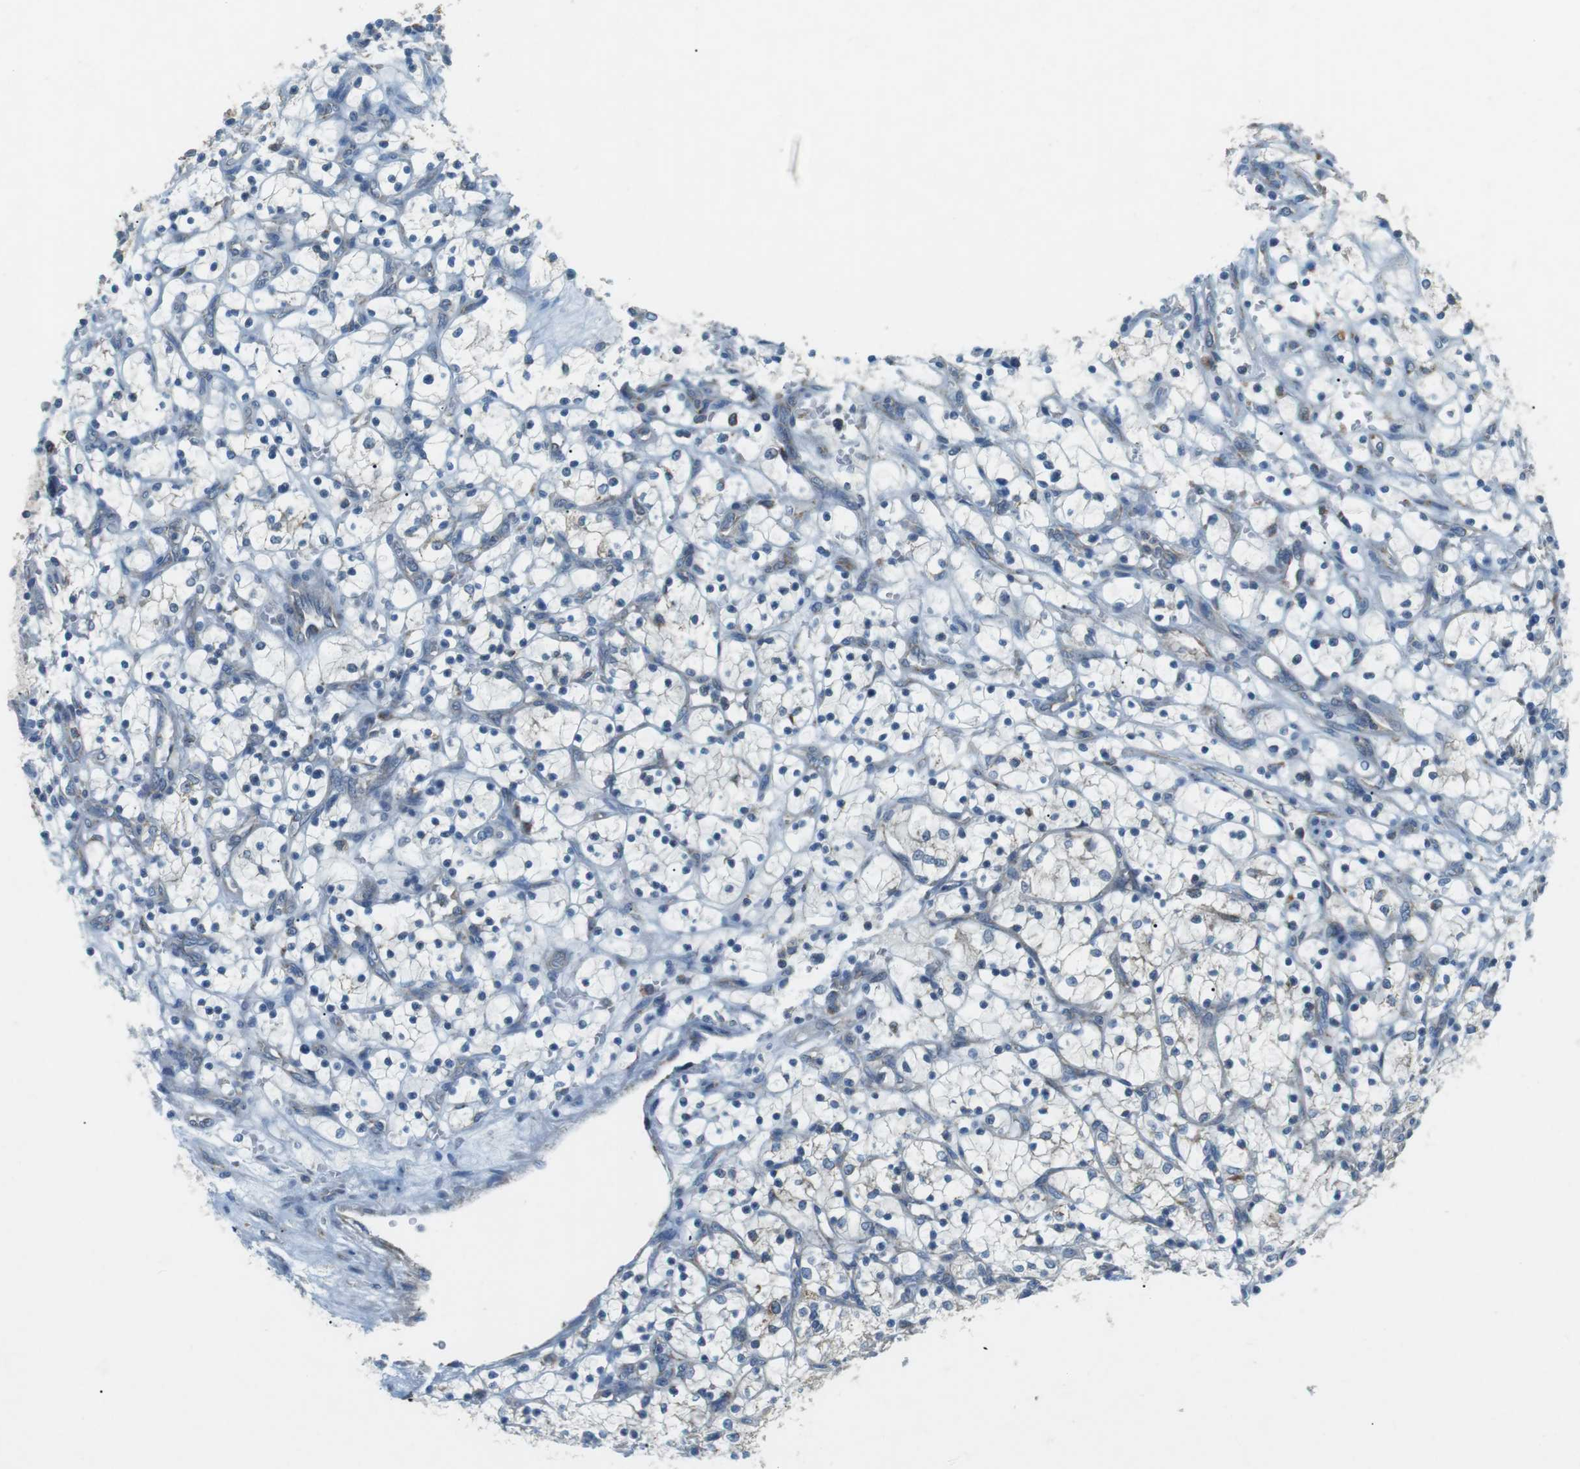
{"staining": {"intensity": "negative", "quantity": "none", "location": "none"}, "tissue": "renal cancer", "cell_type": "Tumor cells", "image_type": "cancer", "snomed": [{"axis": "morphology", "description": "Adenocarcinoma, NOS"}, {"axis": "topography", "description": "Kidney"}], "caption": "The histopathology image demonstrates no significant expression in tumor cells of renal cancer.", "gene": "BACE1", "patient": {"sex": "female", "age": 69}}